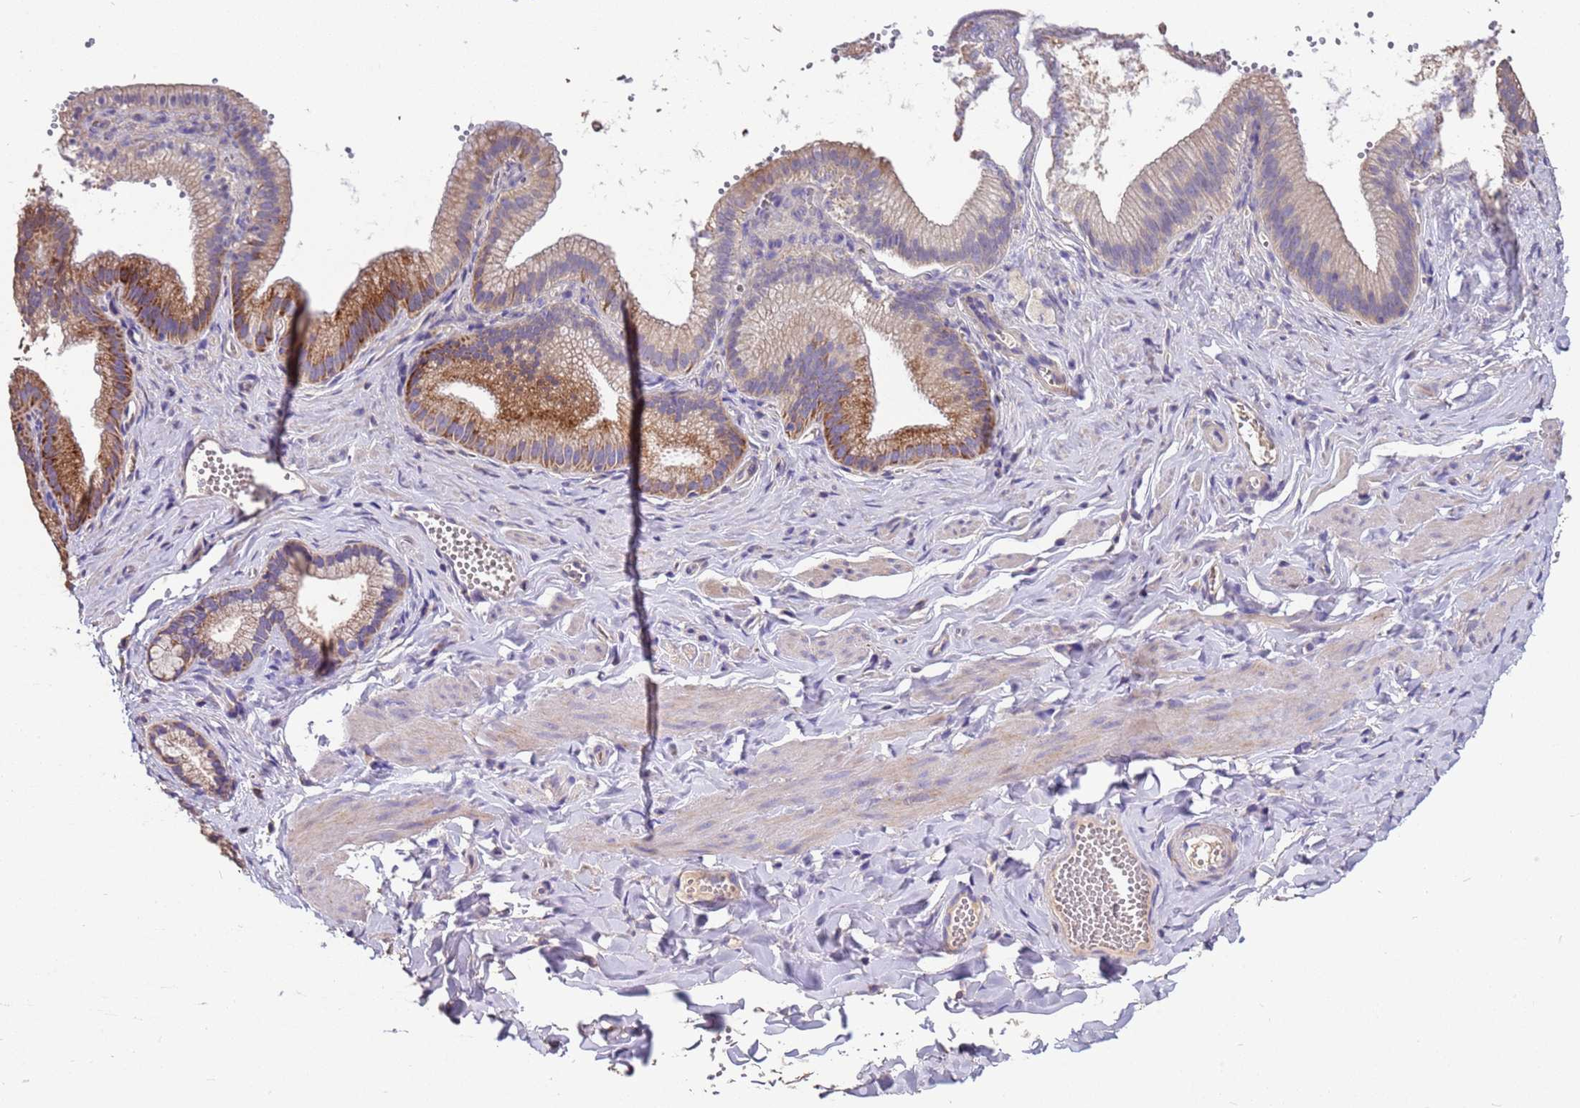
{"staining": {"intensity": "negative", "quantity": "none", "location": "none"}, "tissue": "adipose tissue", "cell_type": "Adipocytes", "image_type": "normal", "snomed": [{"axis": "morphology", "description": "Normal tissue, NOS"}, {"axis": "topography", "description": "Gallbladder"}, {"axis": "topography", "description": "Peripheral nerve tissue"}], "caption": "Immunohistochemistry (IHC) of normal adipose tissue exhibits no staining in adipocytes.", "gene": "ZNFX1", "patient": {"sex": "male", "age": 38}}